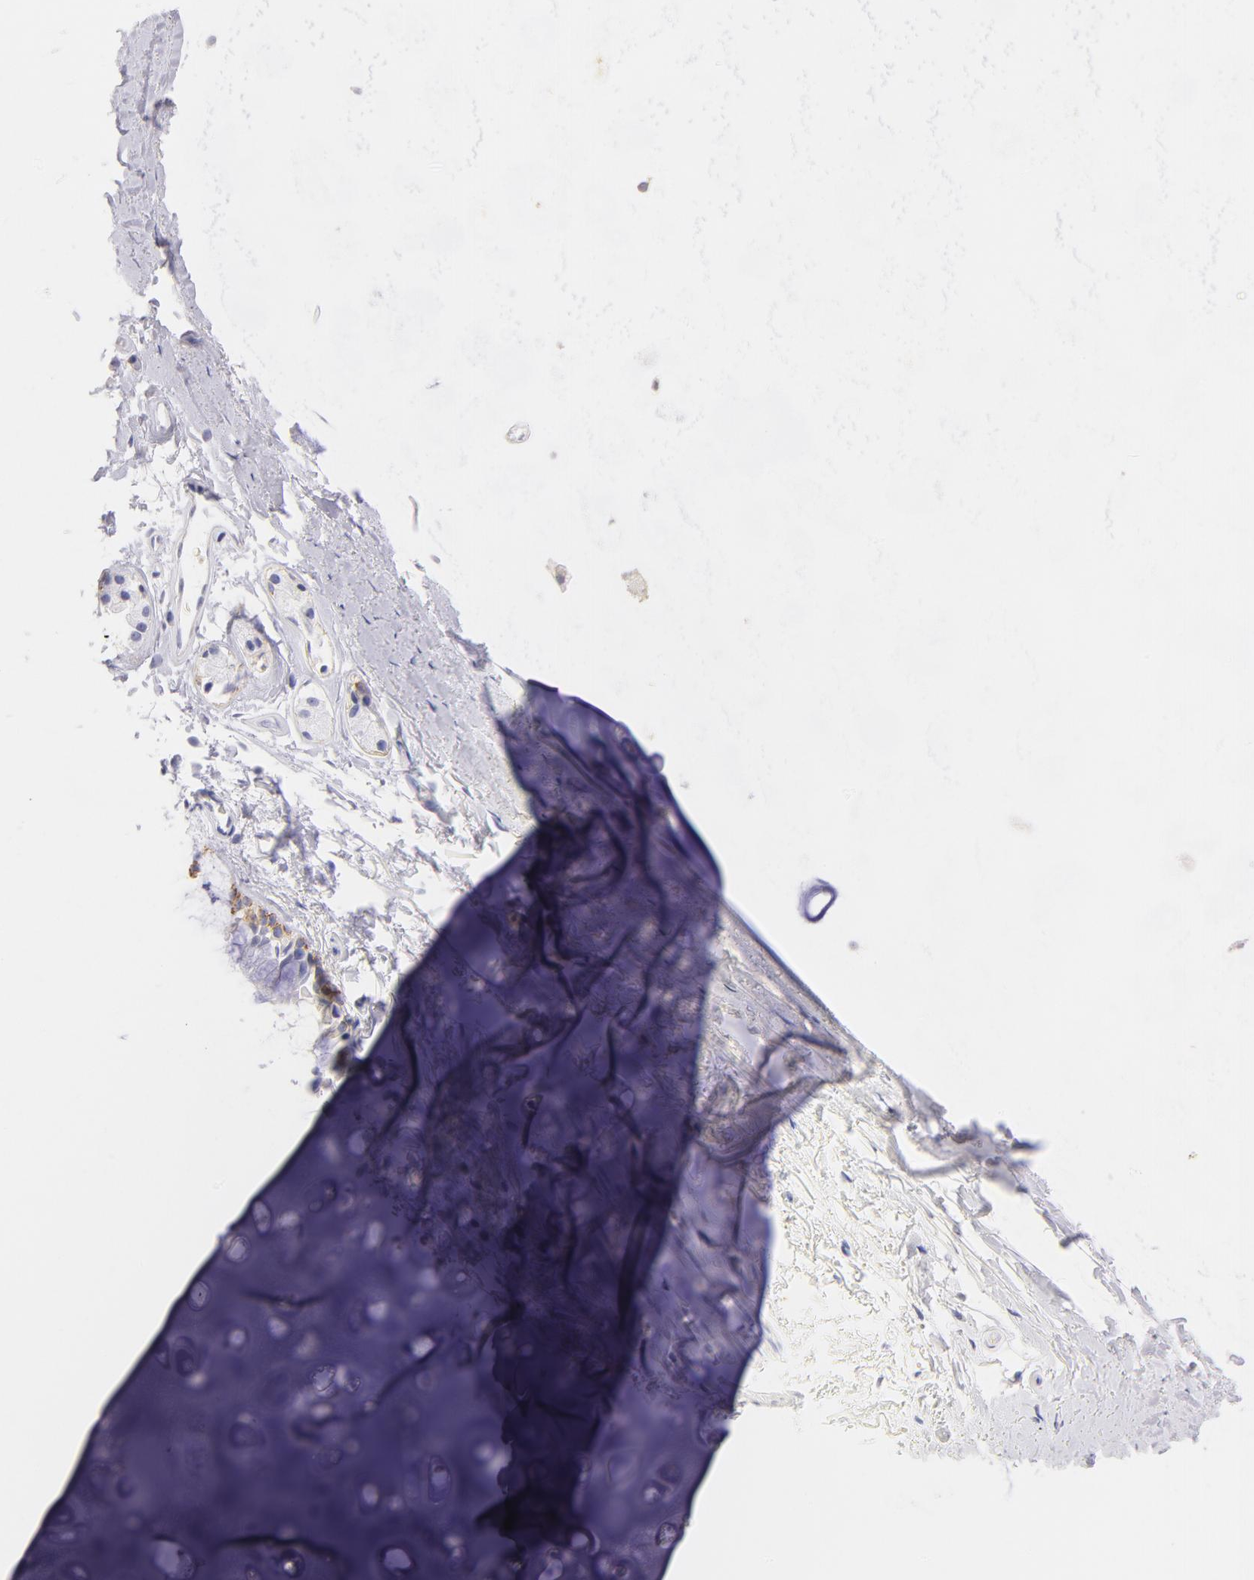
{"staining": {"intensity": "negative", "quantity": "none", "location": "none"}, "tissue": "adipose tissue", "cell_type": "Adipocytes", "image_type": "normal", "snomed": [{"axis": "morphology", "description": "Normal tissue, NOS"}, {"axis": "topography", "description": "Cartilage tissue"}, {"axis": "topography", "description": "Lung"}], "caption": "Immunohistochemistry of normal human adipose tissue exhibits no positivity in adipocytes.", "gene": "CD44", "patient": {"sex": "male", "age": 65}}